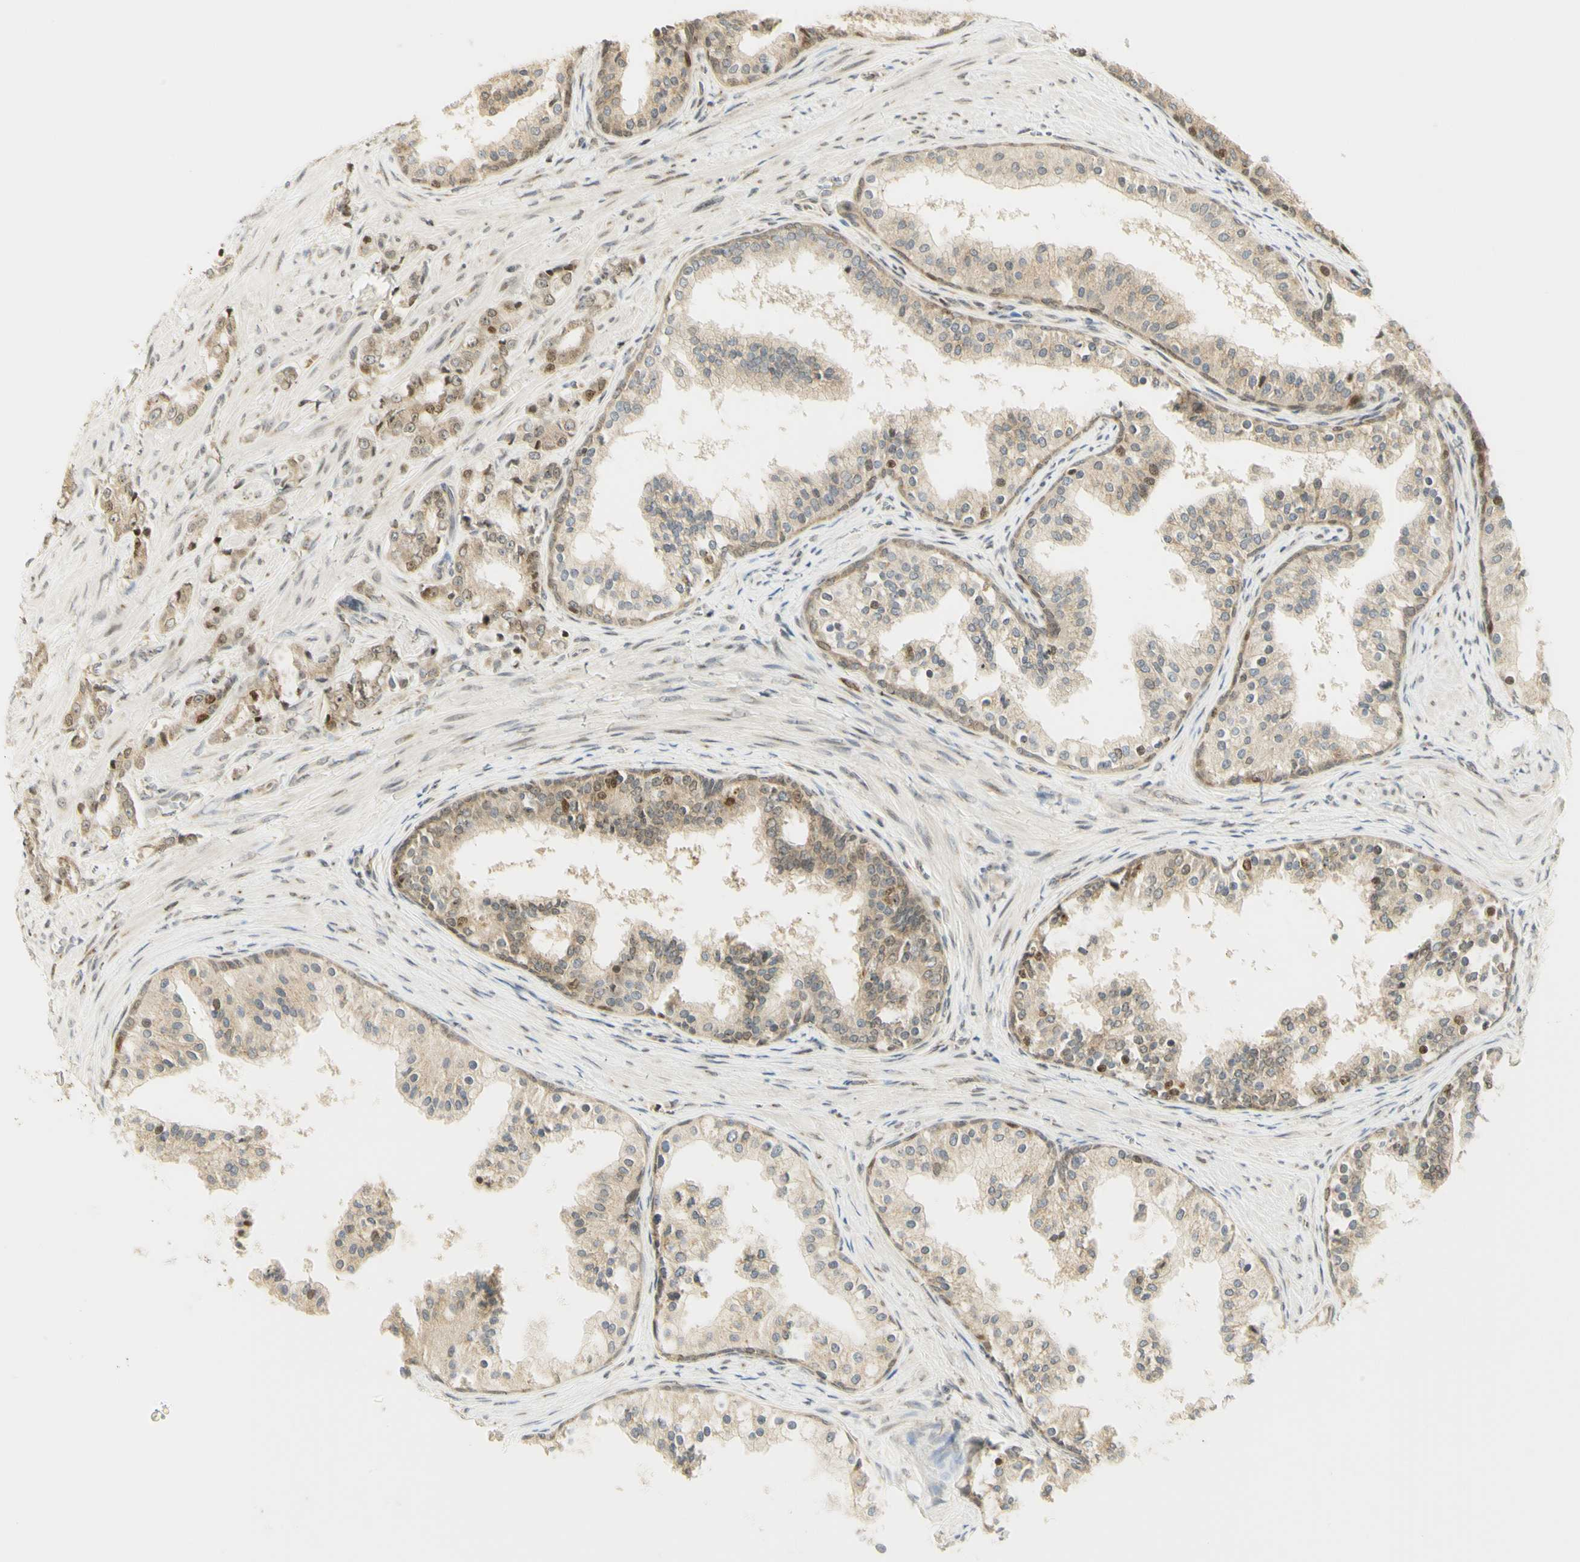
{"staining": {"intensity": "moderate", "quantity": ">75%", "location": "cytoplasmic/membranous,nuclear"}, "tissue": "prostate cancer", "cell_type": "Tumor cells", "image_type": "cancer", "snomed": [{"axis": "morphology", "description": "Adenocarcinoma, Low grade"}, {"axis": "topography", "description": "Prostate"}], "caption": "This is a micrograph of immunohistochemistry (IHC) staining of prostate cancer (adenocarcinoma (low-grade)), which shows moderate staining in the cytoplasmic/membranous and nuclear of tumor cells.", "gene": "KIF11", "patient": {"sex": "male", "age": 60}}